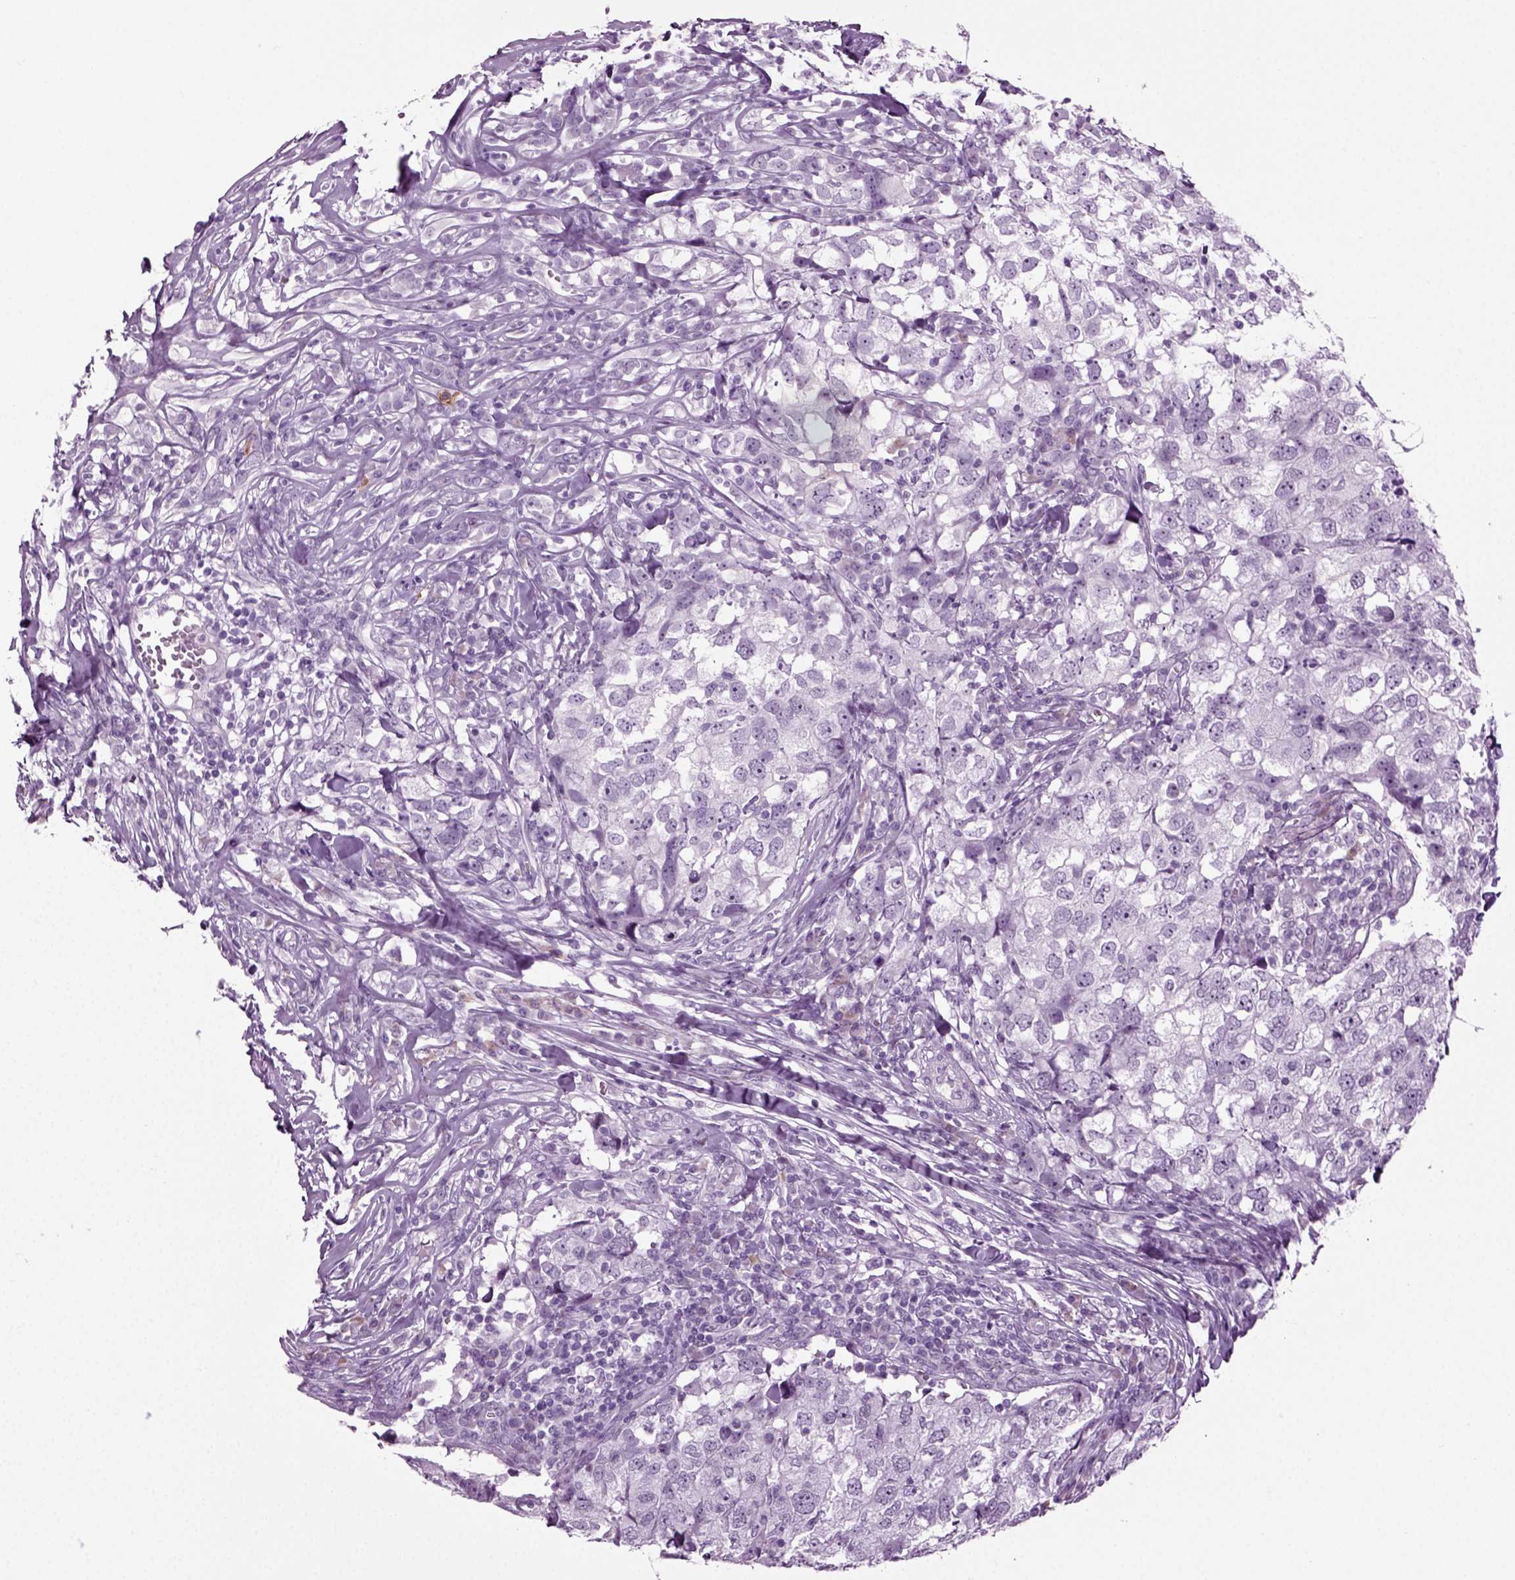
{"staining": {"intensity": "negative", "quantity": "none", "location": "none"}, "tissue": "breast cancer", "cell_type": "Tumor cells", "image_type": "cancer", "snomed": [{"axis": "morphology", "description": "Duct carcinoma"}, {"axis": "topography", "description": "Breast"}], "caption": "The immunohistochemistry (IHC) photomicrograph has no significant expression in tumor cells of breast cancer tissue. (DAB (3,3'-diaminobenzidine) IHC, high magnification).", "gene": "PRLH", "patient": {"sex": "female", "age": 30}}